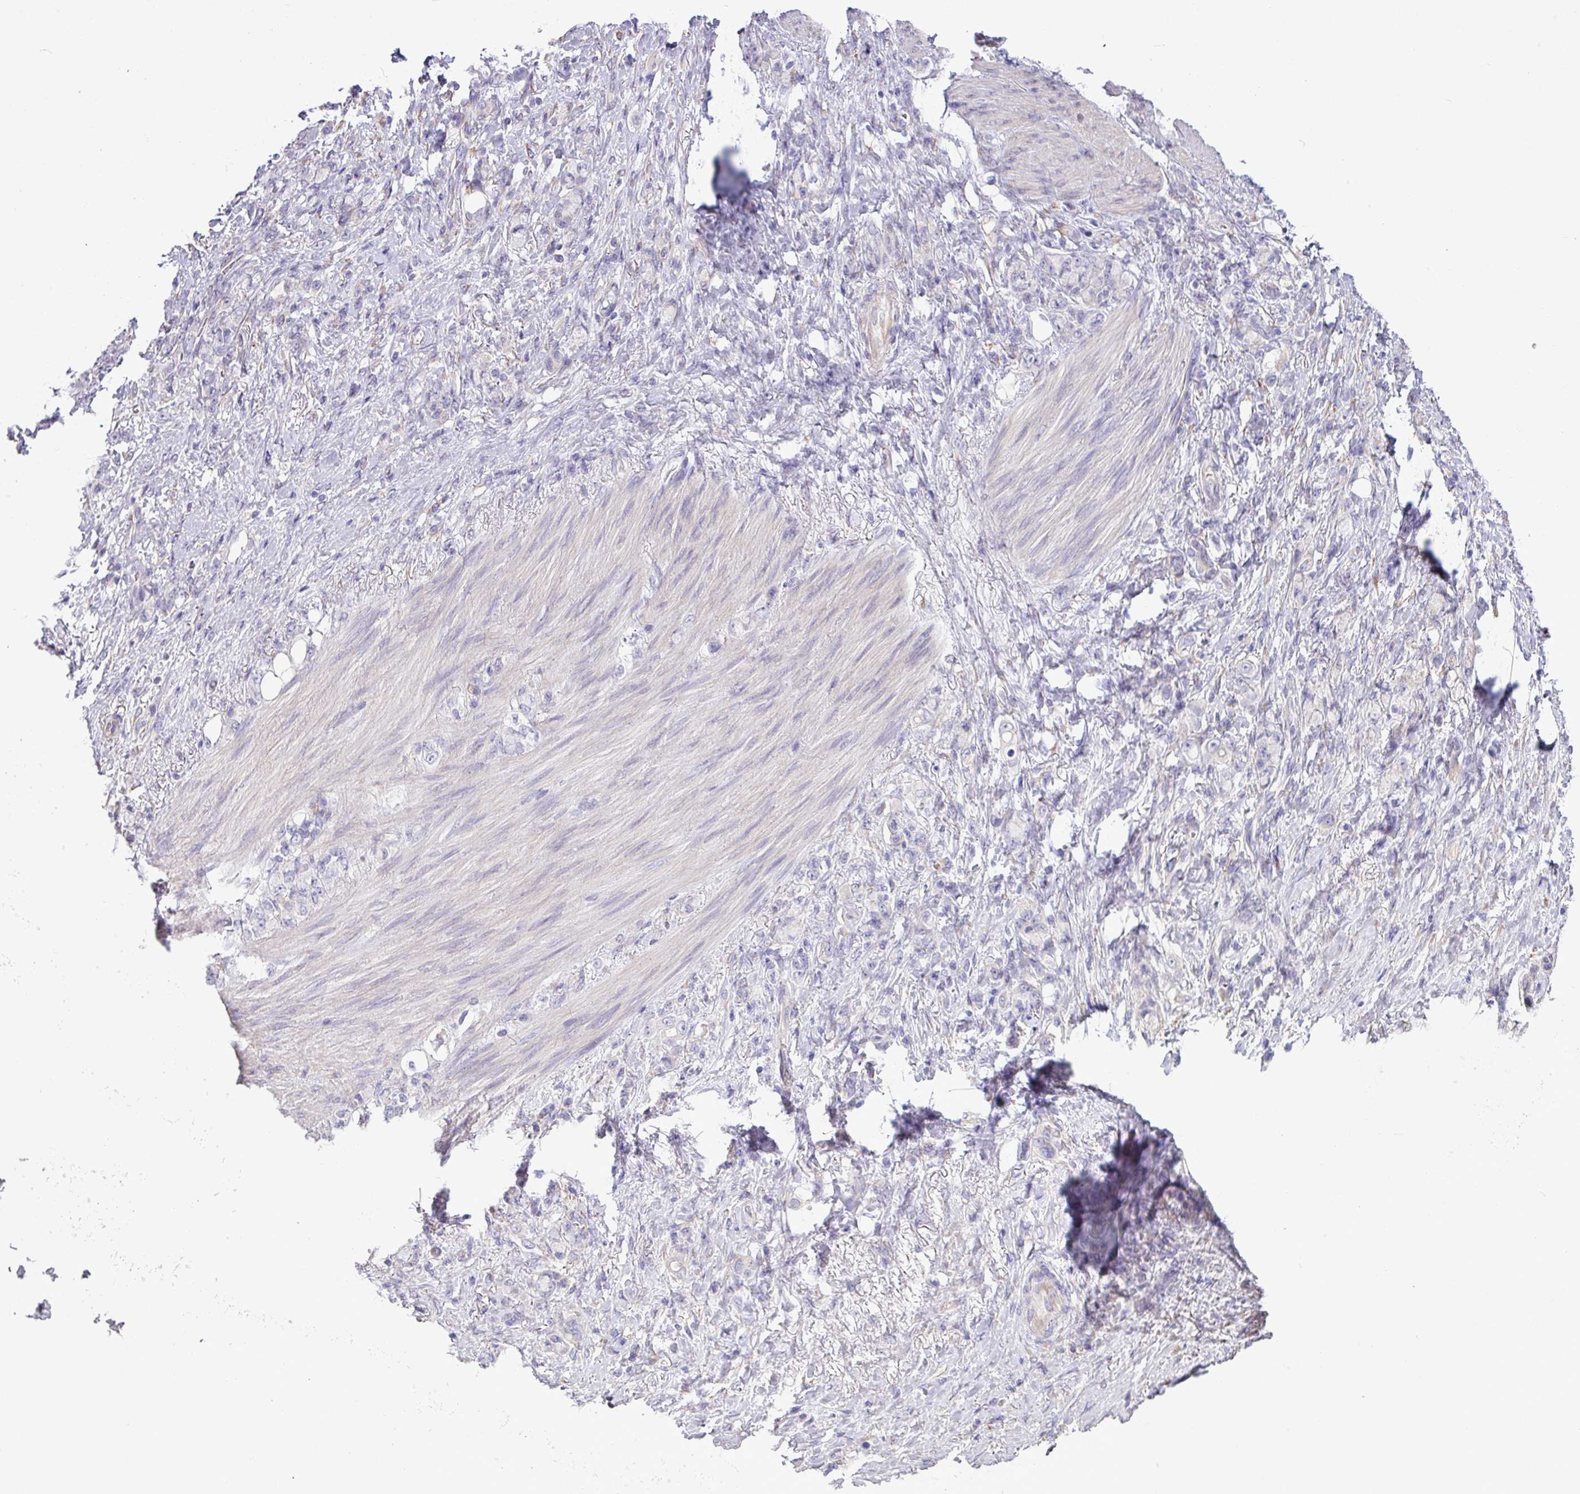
{"staining": {"intensity": "negative", "quantity": "none", "location": "none"}, "tissue": "stomach cancer", "cell_type": "Tumor cells", "image_type": "cancer", "snomed": [{"axis": "morphology", "description": "Normal tissue, NOS"}, {"axis": "morphology", "description": "Adenocarcinoma, NOS"}, {"axis": "topography", "description": "Stomach"}], "caption": "IHC of human adenocarcinoma (stomach) exhibits no positivity in tumor cells.", "gene": "IRGC", "patient": {"sex": "female", "age": 79}}